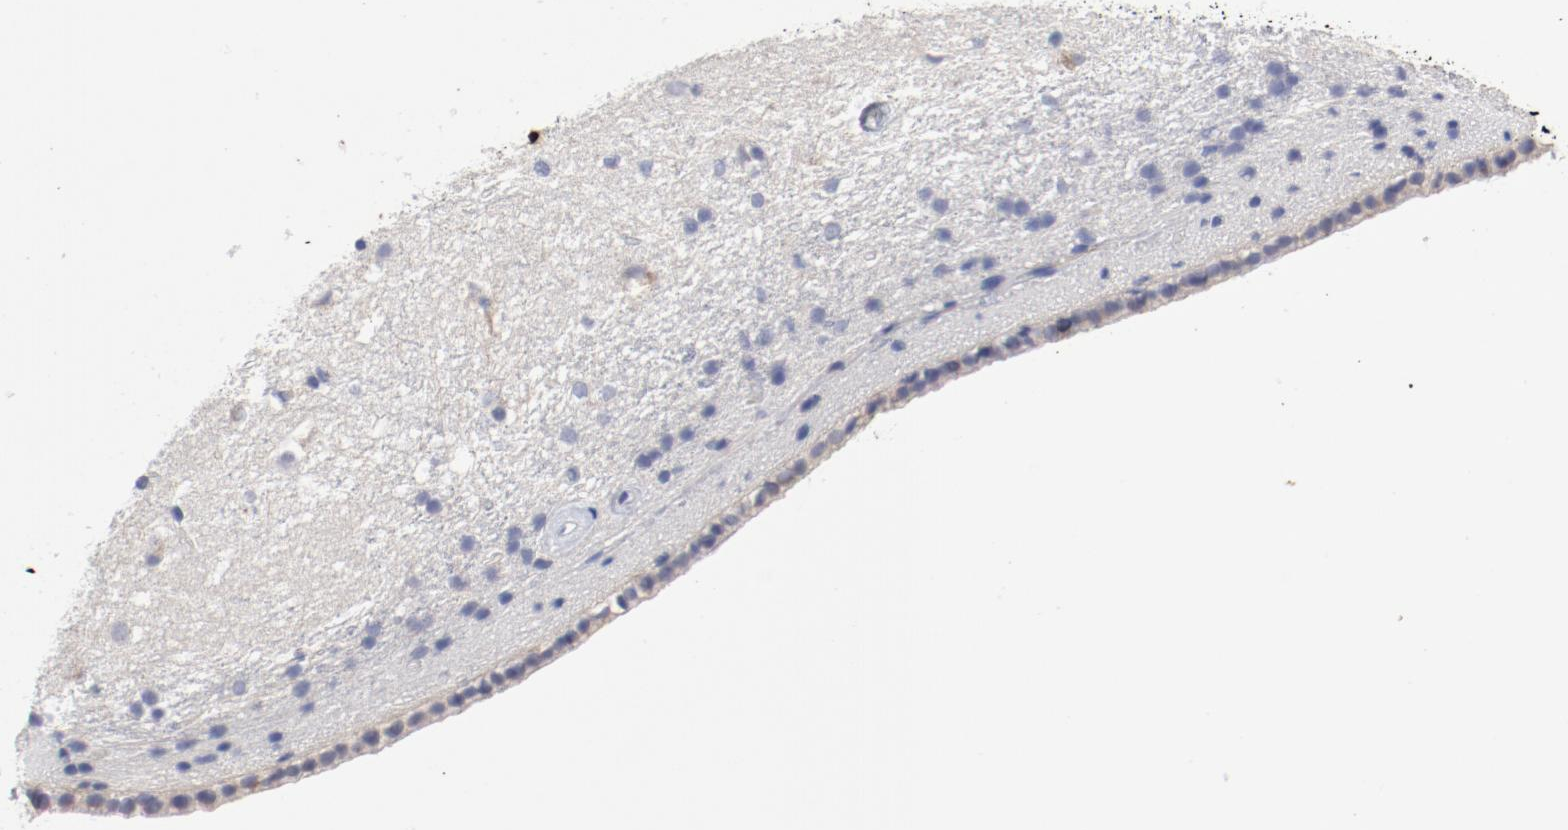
{"staining": {"intensity": "negative", "quantity": "none", "location": "none"}, "tissue": "caudate", "cell_type": "Glial cells", "image_type": "normal", "snomed": [{"axis": "morphology", "description": "Normal tissue, NOS"}, {"axis": "topography", "description": "Lateral ventricle wall"}], "caption": "This is a micrograph of immunohistochemistry (IHC) staining of unremarkable caudate, which shows no expression in glial cells. (DAB (3,3'-diaminobenzidine) immunohistochemistry, high magnification).", "gene": "TSPAN6", "patient": {"sex": "female", "age": 19}}